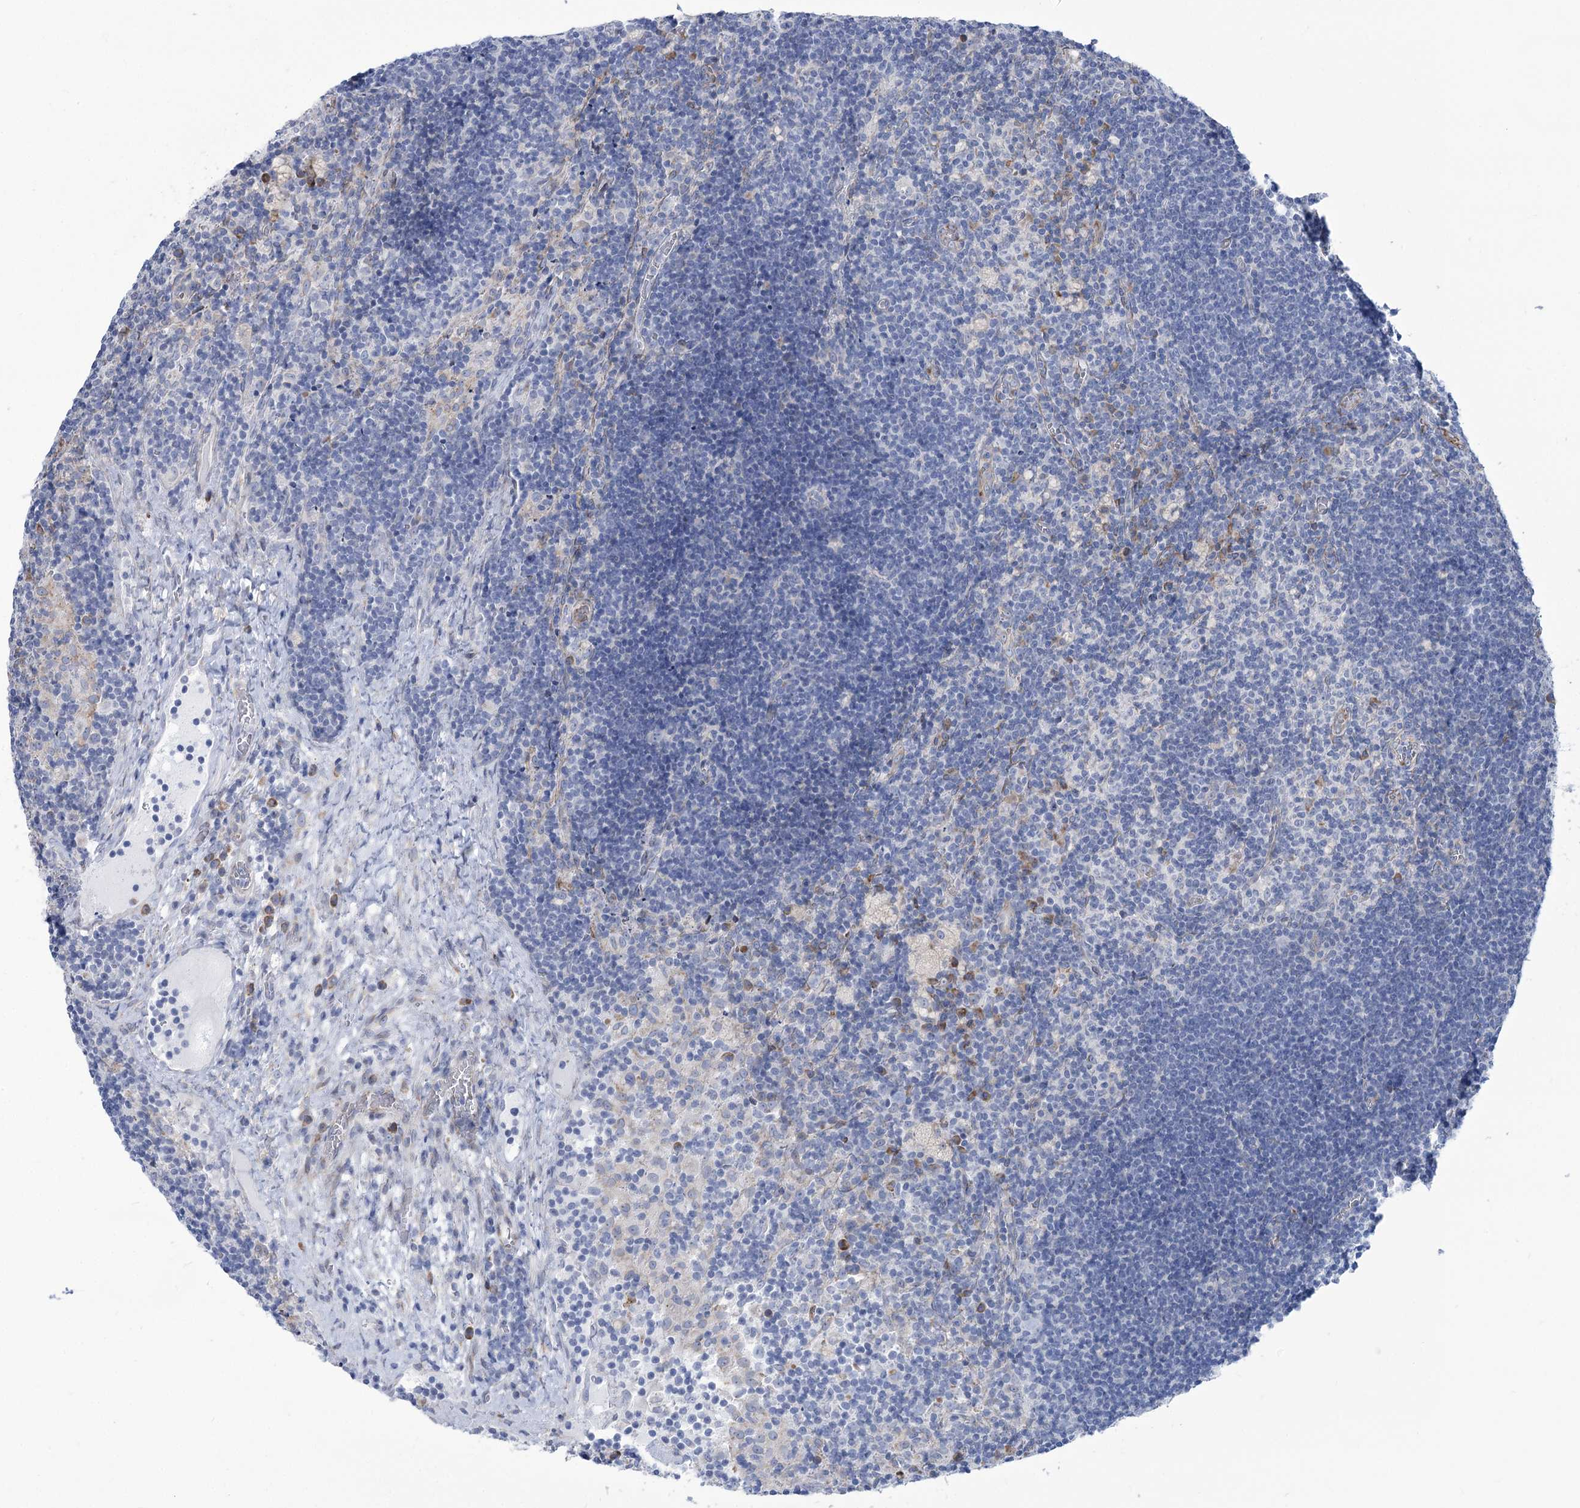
{"staining": {"intensity": "negative", "quantity": "none", "location": "none"}, "tissue": "lymph node", "cell_type": "Germinal center cells", "image_type": "normal", "snomed": [{"axis": "morphology", "description": "Normal tissue, NOS"}, {"axis": "topography", "description": "Lymph node"}], "caption": "Benign lymph node was stained to show a protein in brown. There is no significant positivity in germinal center cells.", "gene": "STT3B", "patient": {"sex": "male", "age": 69}}